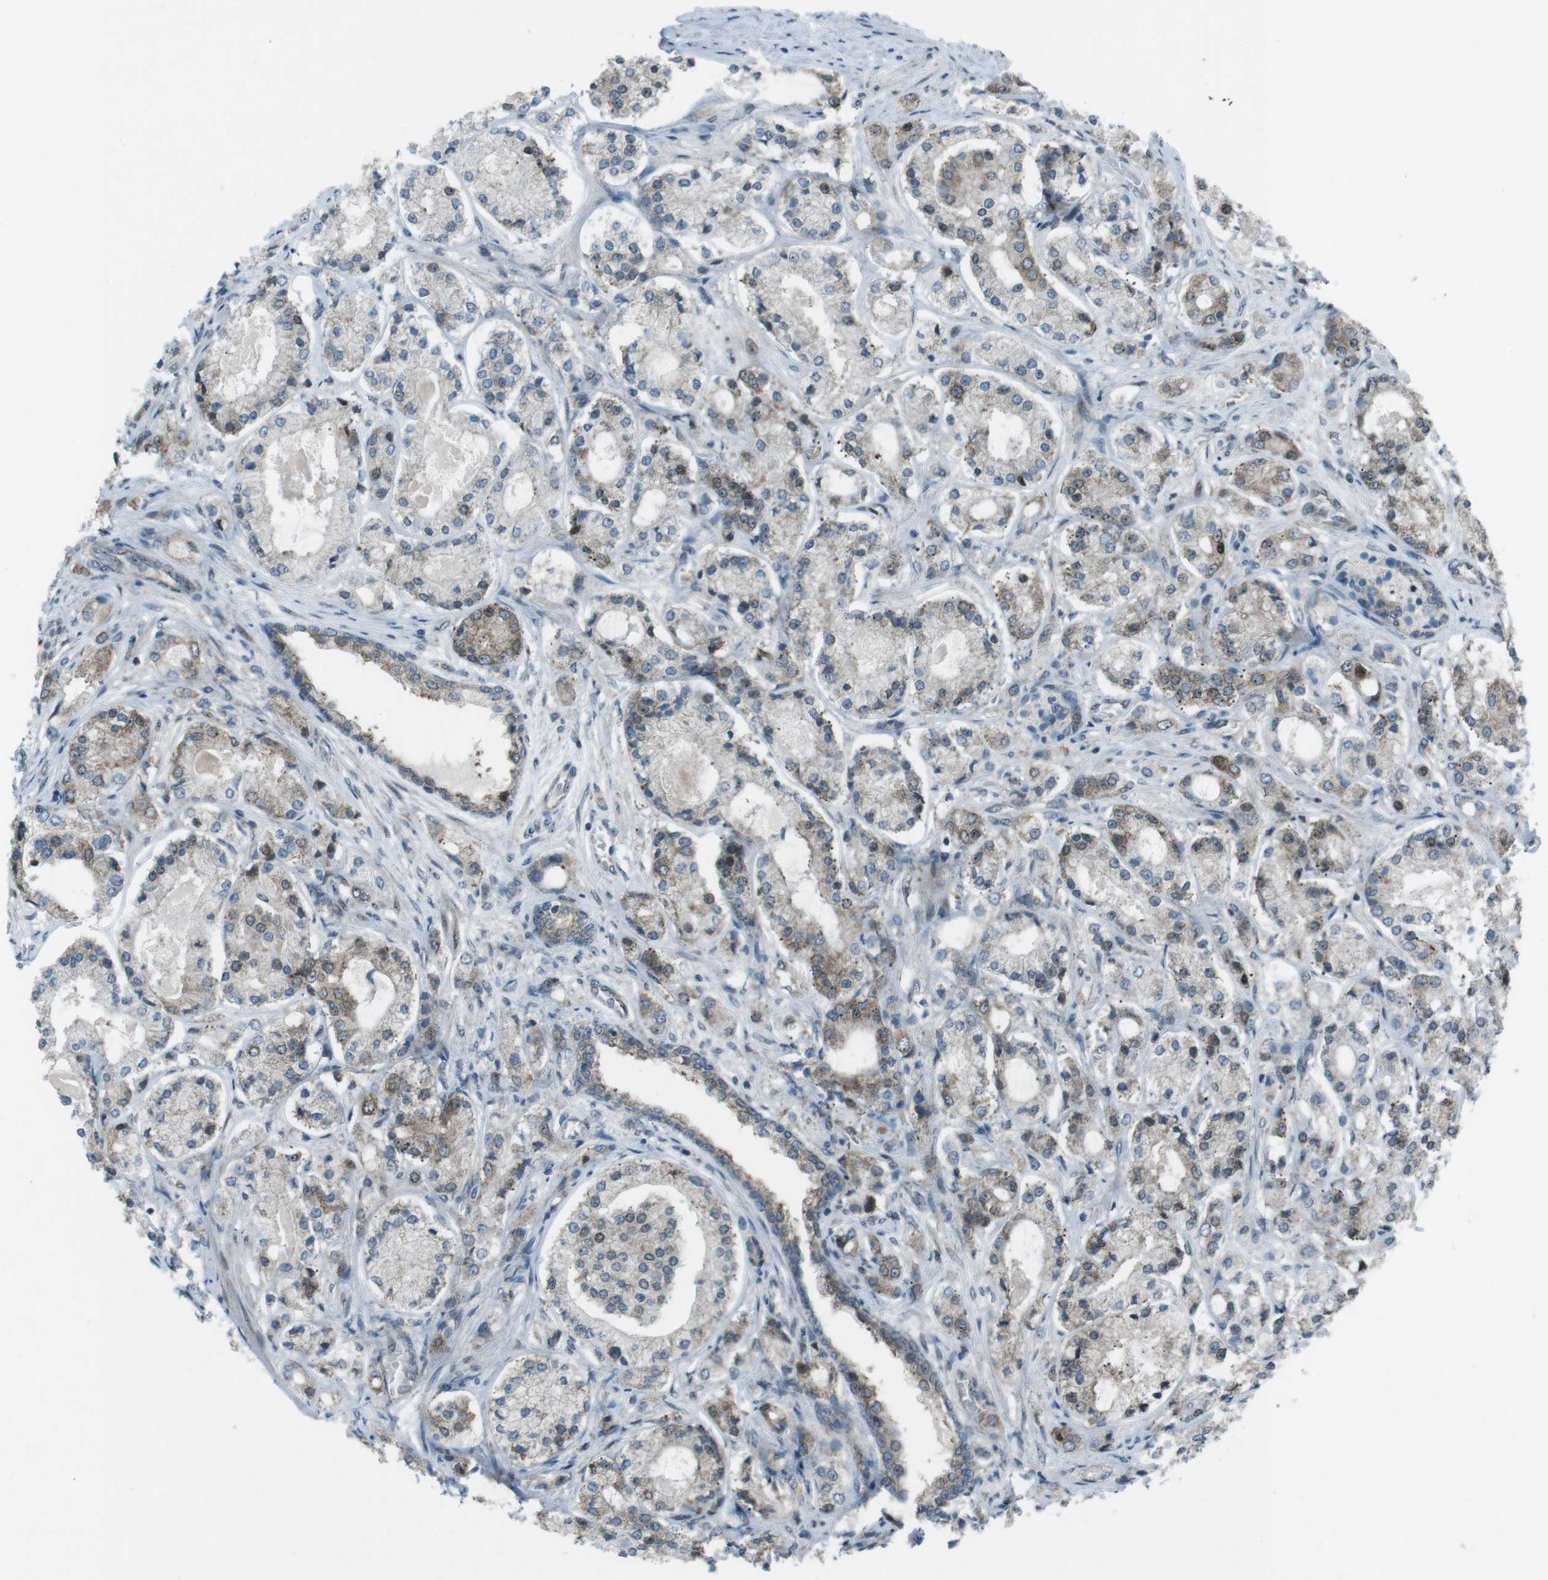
{"staining": {"intensity": "moderate", "quantity": "25%-75%", "location": "cytoplasmic/membranous"}, "tissue": "prostate cancer", "cell_type": "Tumor cells", "image_type": "cancer", "snomed": [{"axis": "morphology", "description": "Adenocarcinoma, High grade"}, {"axis": "topography", "description": "Prostate"}], "caption": "A brown stain labels moderate cytoplasmic/membranous staining of a protein in prostate cancer (adenocarcinoma (high-grade)) tumor cells.", "gene": "CSNK1D", "patient": {"sex": "male", "age": 65}}